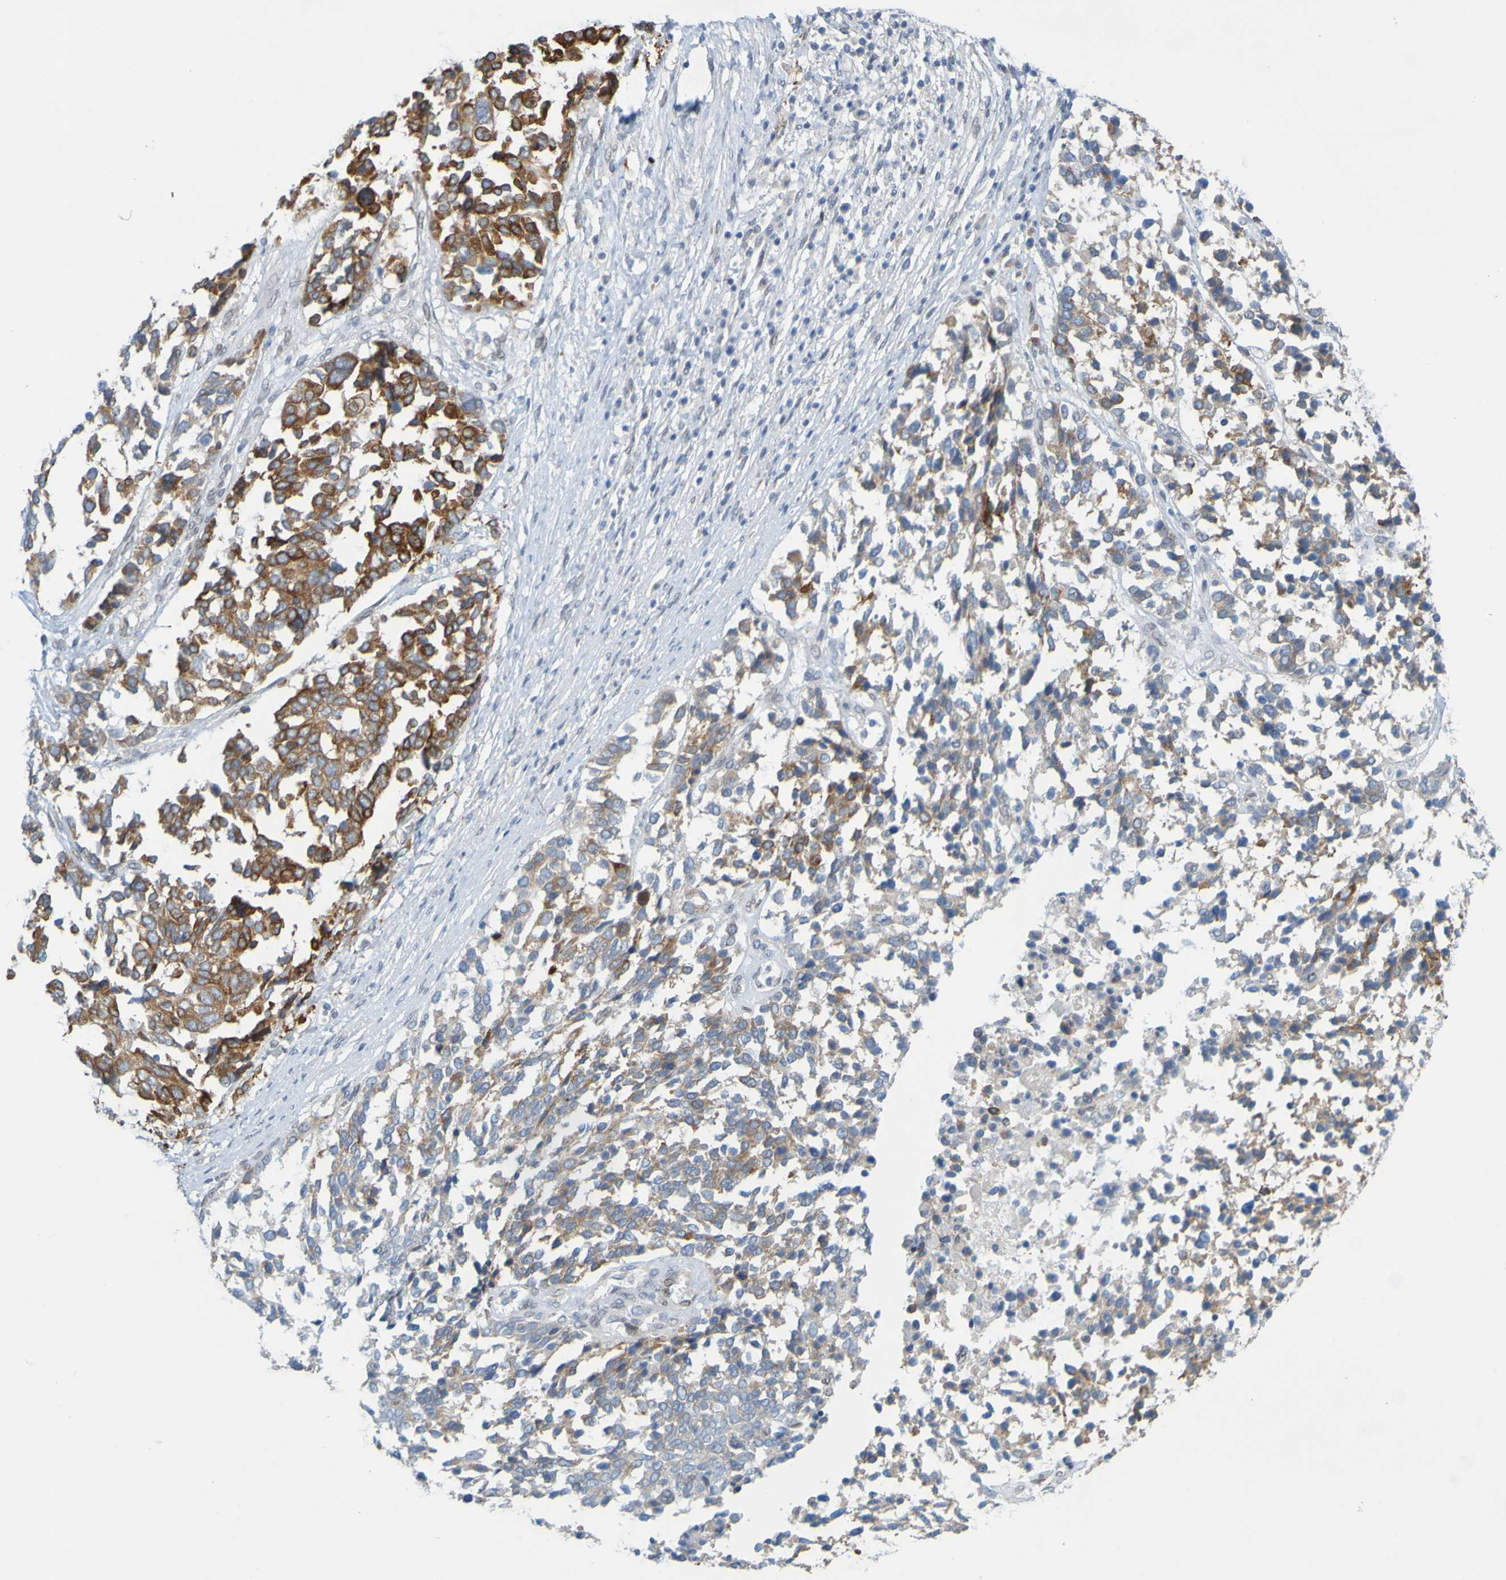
{"staining": {"intensity": "moderate", "quantity": ">75%", "location": "cytoplasmic/membranous"}, "tissue": "ovarian cancer", "cell_type": "Tumor cells", "image_type": "cancer", "snomed": [{"axis": "morphology", "description": "Cystadenocarcinoma, serous, NOS"}, {"axis": "topography", "description": "Ovary"}], "caption": "Ovarian cancer was stained to show a protein in brown. There is medium levels of moderate cytoplasmic/membranous positivity in about >75% of tumor cells.", "gene": "MAG", "patient": {"sex": "female", "age": 44}}